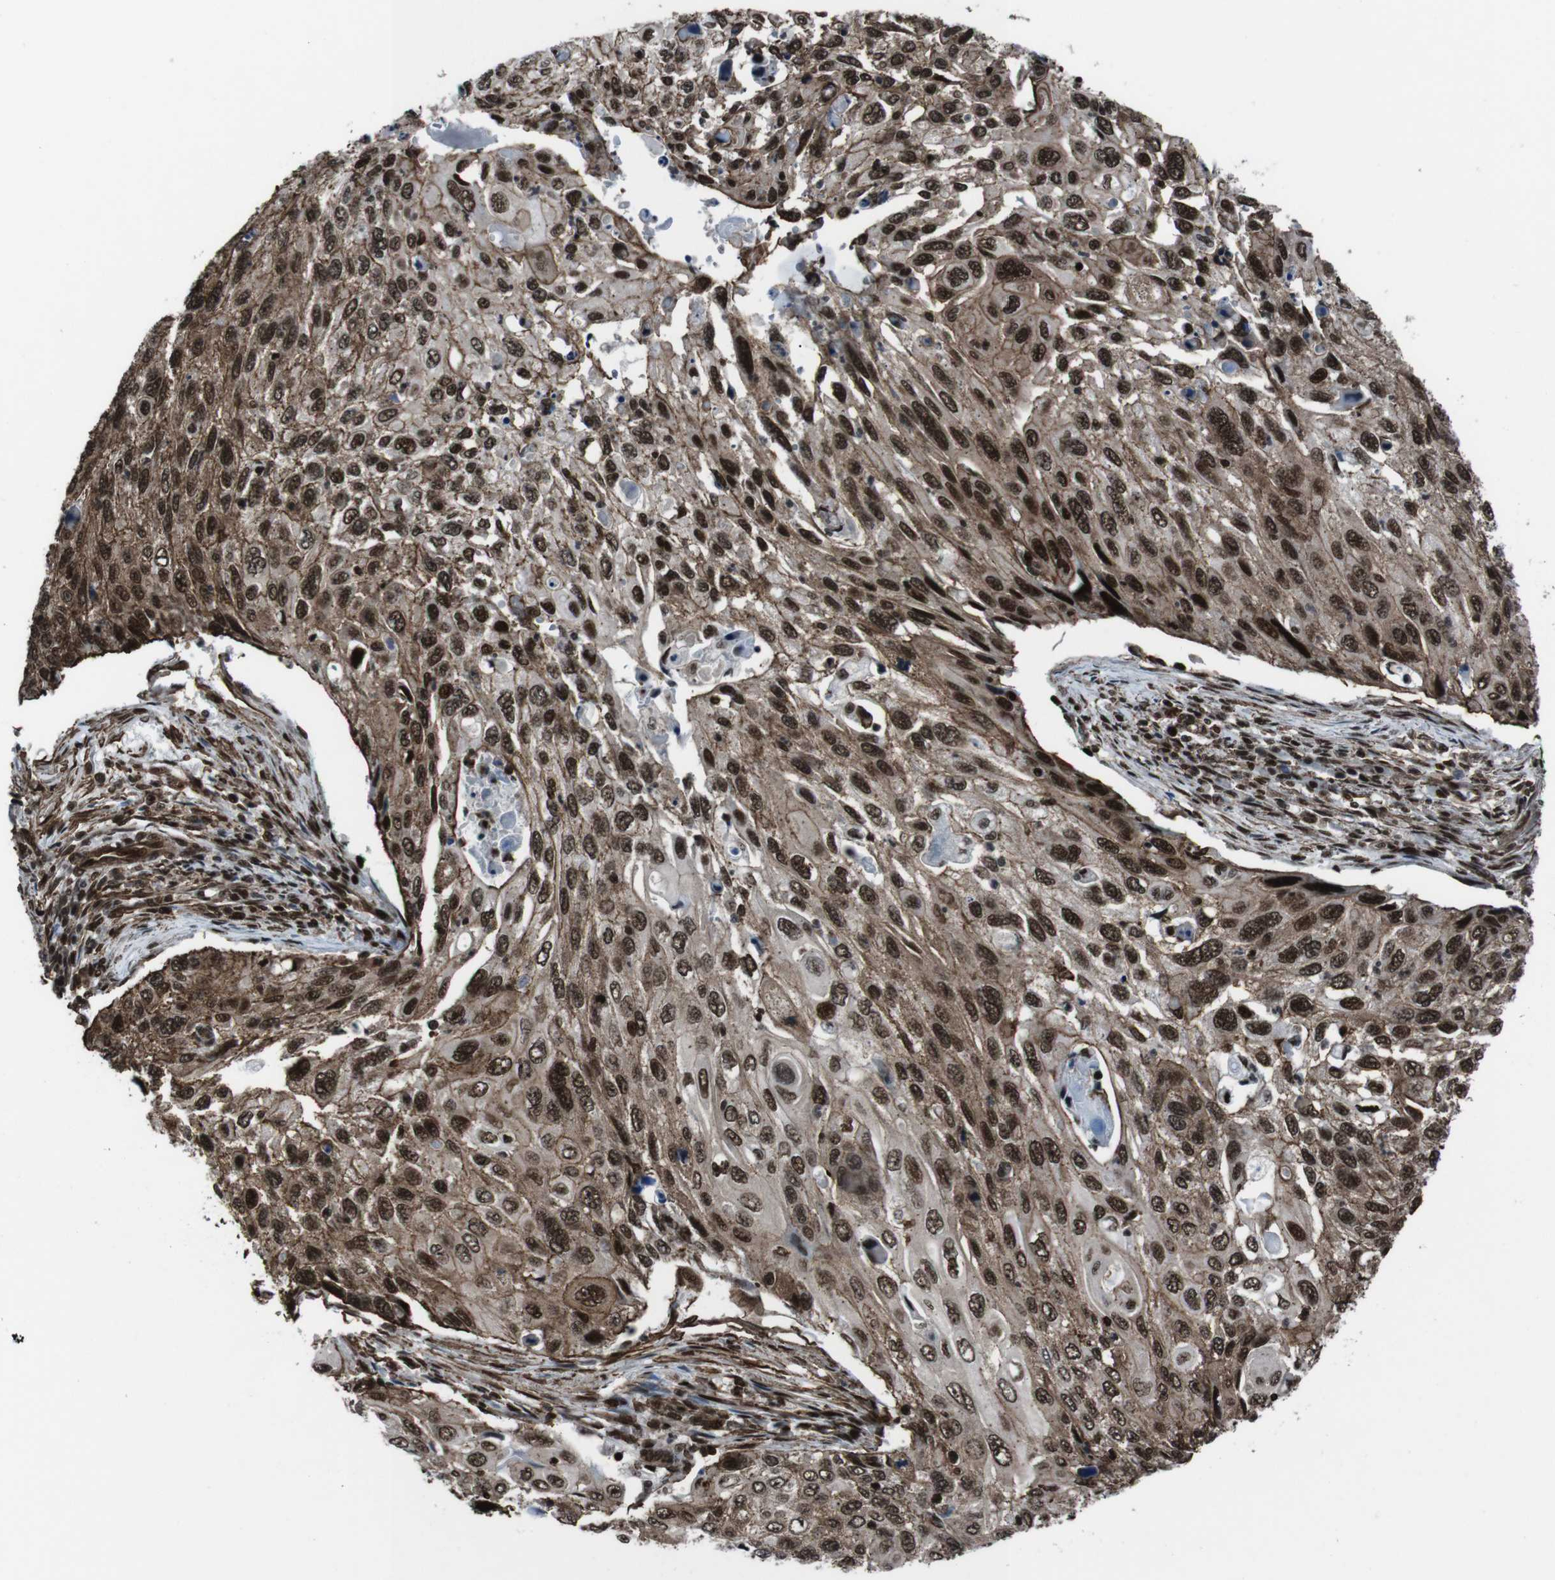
{"staining": {"intensity": "strong", "quantity": ">75%", "location": "cytoplasmic/membranous,nuclear"}, "tissue": "cervical cancer", "cell_type": "Tumor cells", "image_type": "cancer", "snomed": [{"axis": "morphology", "description": "Squamous cell carcinoma, NOS"}, {"axis": "topography", "description": "Cervix"}], "caption": "Immunohistochemistry image of neoplastic tissue: human cervical cancer stained using IHC reveals high levels of strong protein expression localized specifically in the cytoplasmic/membranous and nuclear of tumor cells, appearing as a cytoplasmic/membranous and nuclear brown color.", "gene": "HNRNPU", "patient": {"sex": "female", "age": 70}}